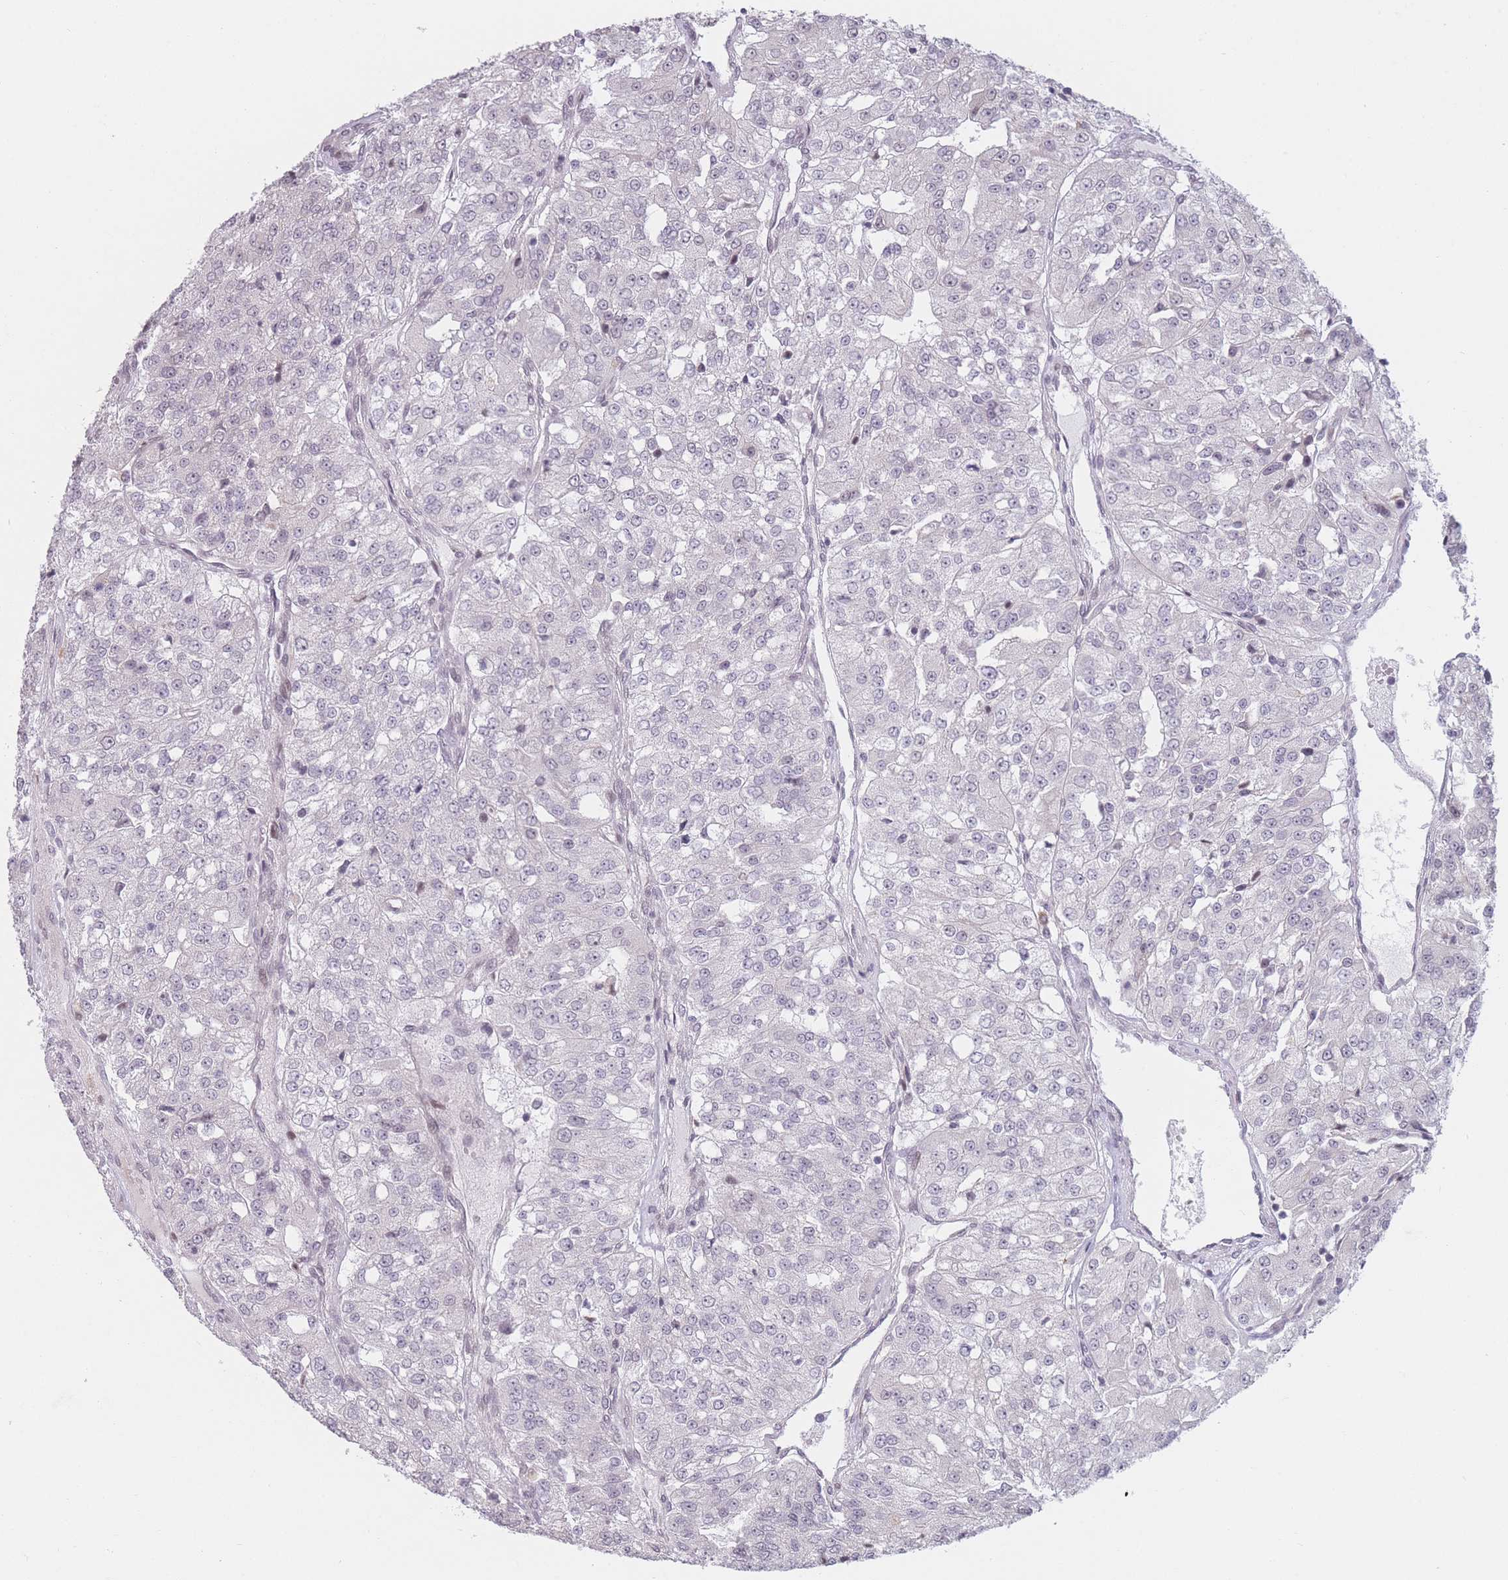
{"staining": {"intensity": "negative", "quantity": "none", "location": "none"}, "tissue": "renal cancer", "cell_type": "Tumor cells", "image_type": "cancer", "snomed": [{"axis": "morphology", "description": "Adenocarcinoma, NOS"}, {"axis": "topography", "description": "Kidney"}], "caption": "This is an immunohistochemistry (IHC) histopathology image of renal cancer. There is no expression in tumor cells.", "gene": "SUPT6H", "patient": {"sex": "female", "age": 63}}